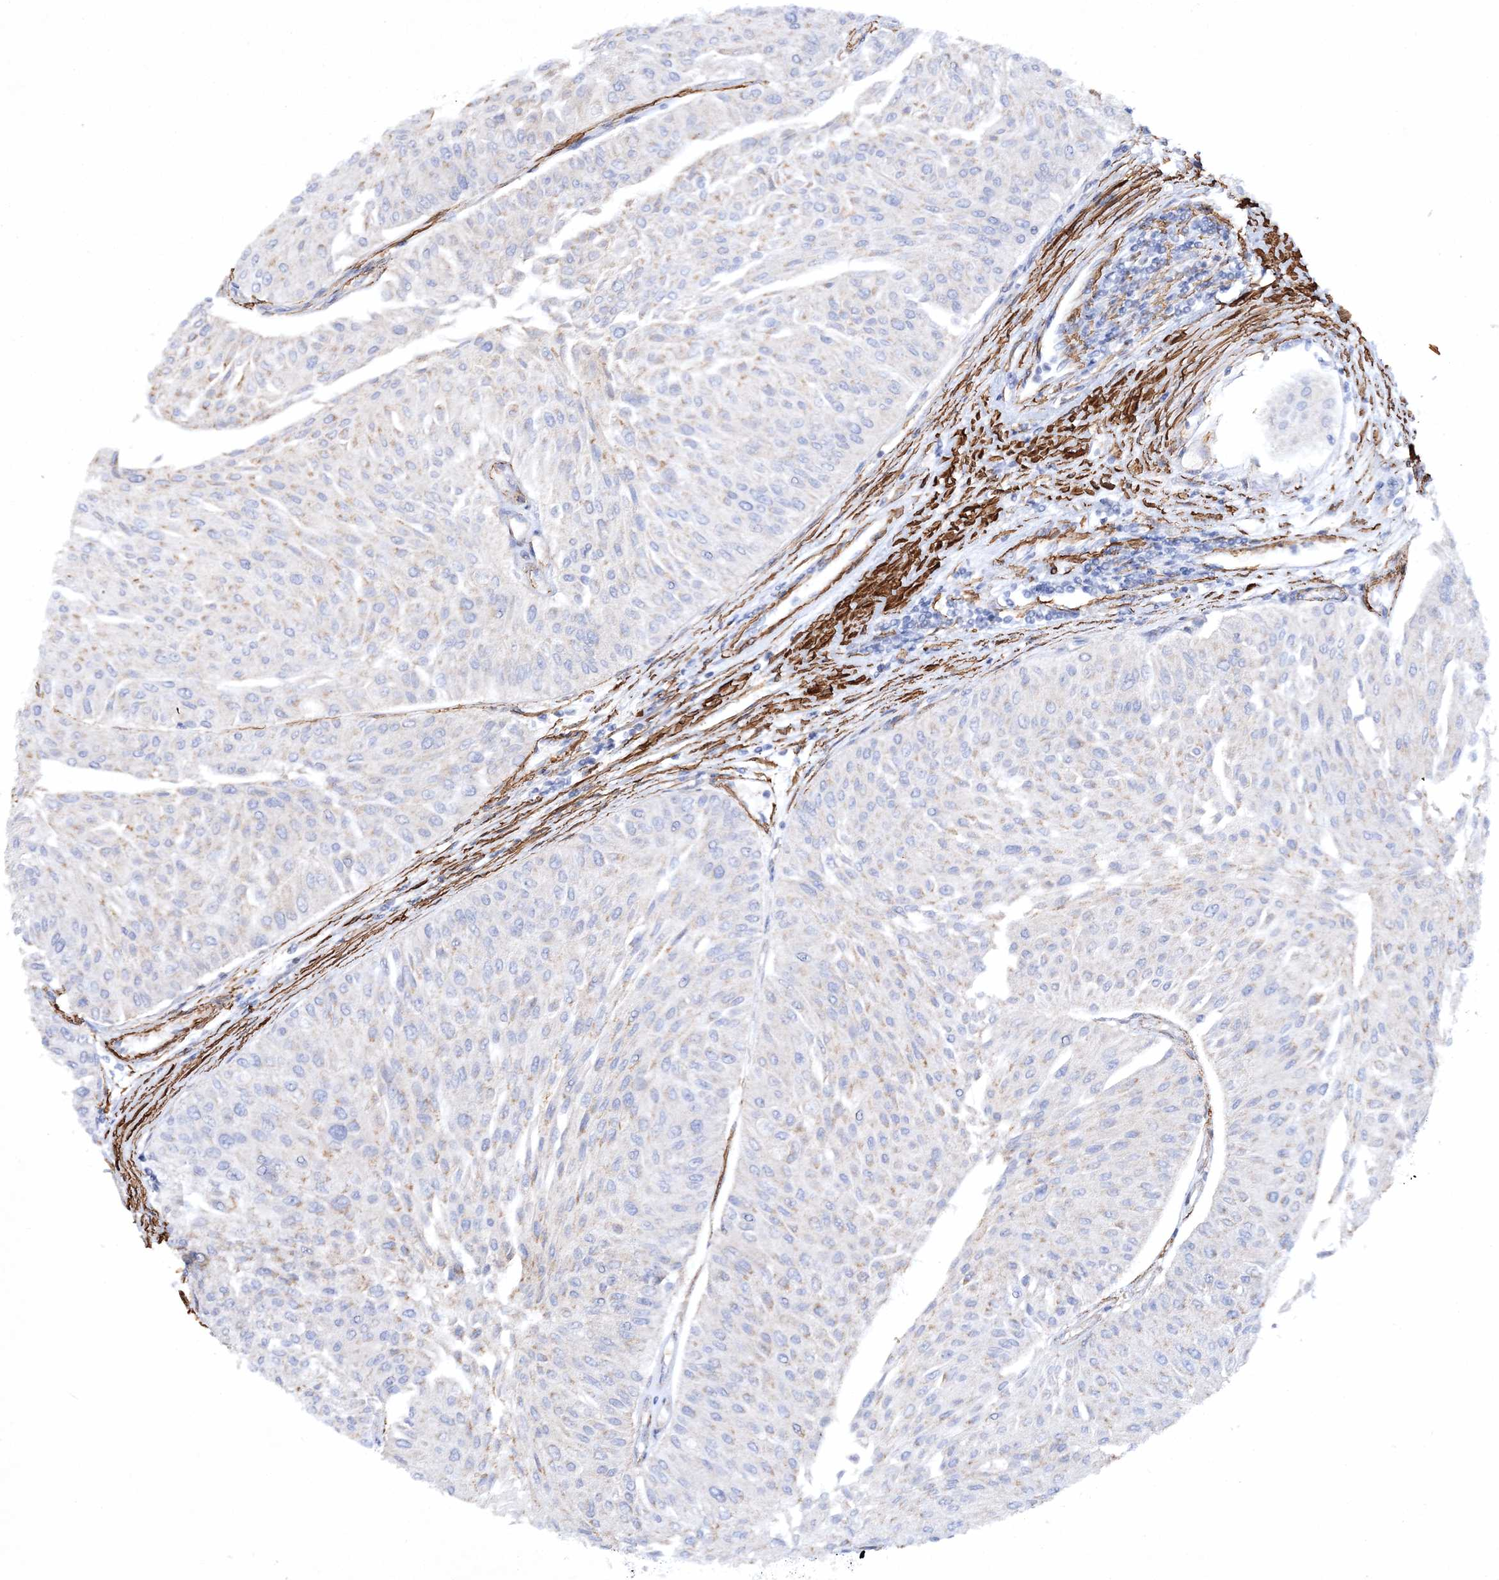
{"staining": {"intensity": "negative", "quantity": "none", "location": "none"}, "tissue": "urothelial cancer", "cell_type": "Tumor cells", "image_type": "cancer", "snomed": [{"axis": "morphology", "description": "Urothelial carcinoma, Low grade"}, {"axis": "topography", "description": "Urinary bladder"}], "caption": "A micrograph of human urothelial cancer is negative for staining in tumor cells.", "gene": "RTN2", "patient": {"sex": "male", "age": 67}}